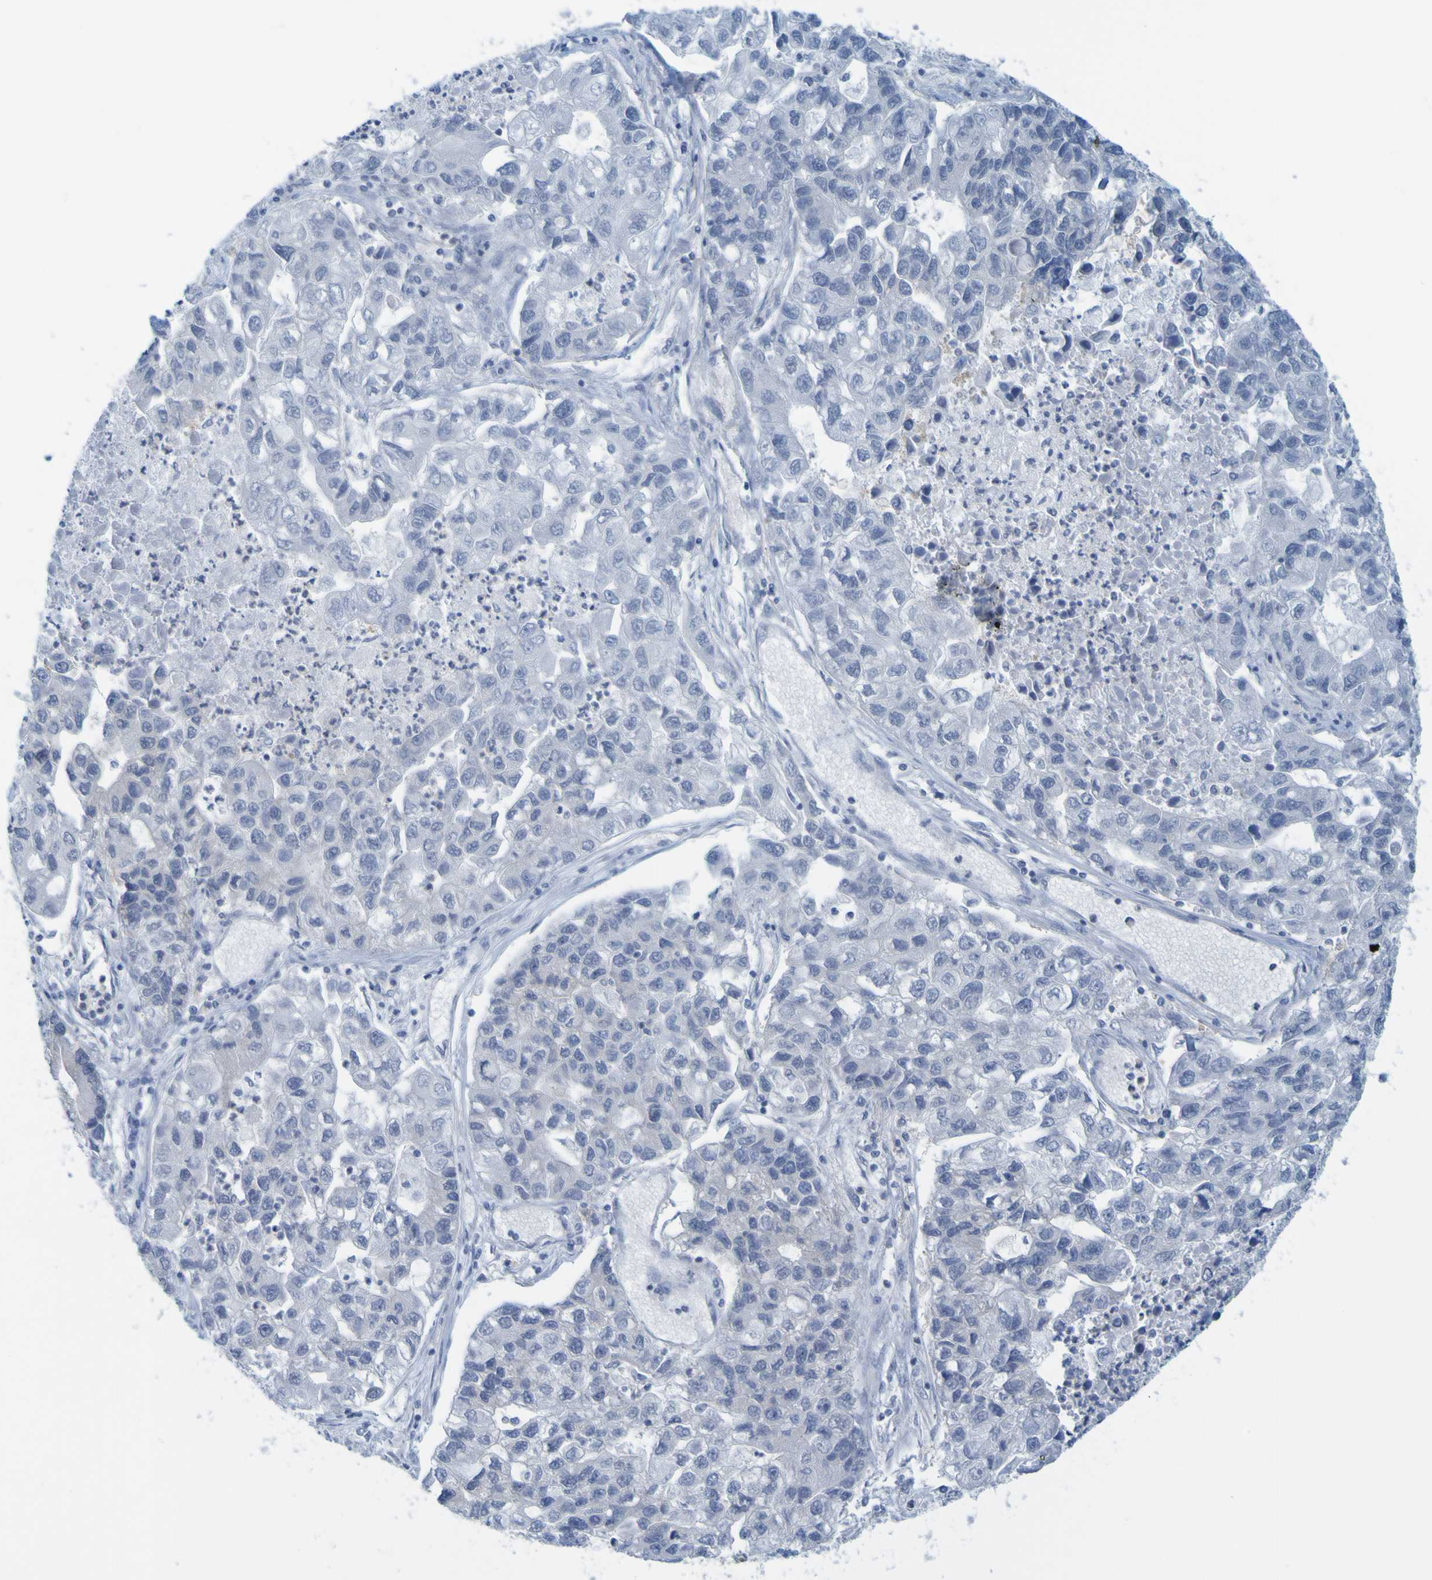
{"staining": {"intensity": "negative", "quantity": "none", "location": "none"}, "tissue": "lung cancer", "cell_type": "Tumor cells", "image_type": "cancer", "snomed": [{"axis": "morphology", "description": "Adenocarcinoma, NOS"}, {"axis": "topography", "description": "Lung"}], "caption": "High magnification brightfield microscopy of lung adenocarcinoma stained with DAB (brown) and counterstained with hematoxylin (blue): tumor cells show no significant expression.", "gene": "APPL1", "patient": {"sex": "female", "age": 51}}